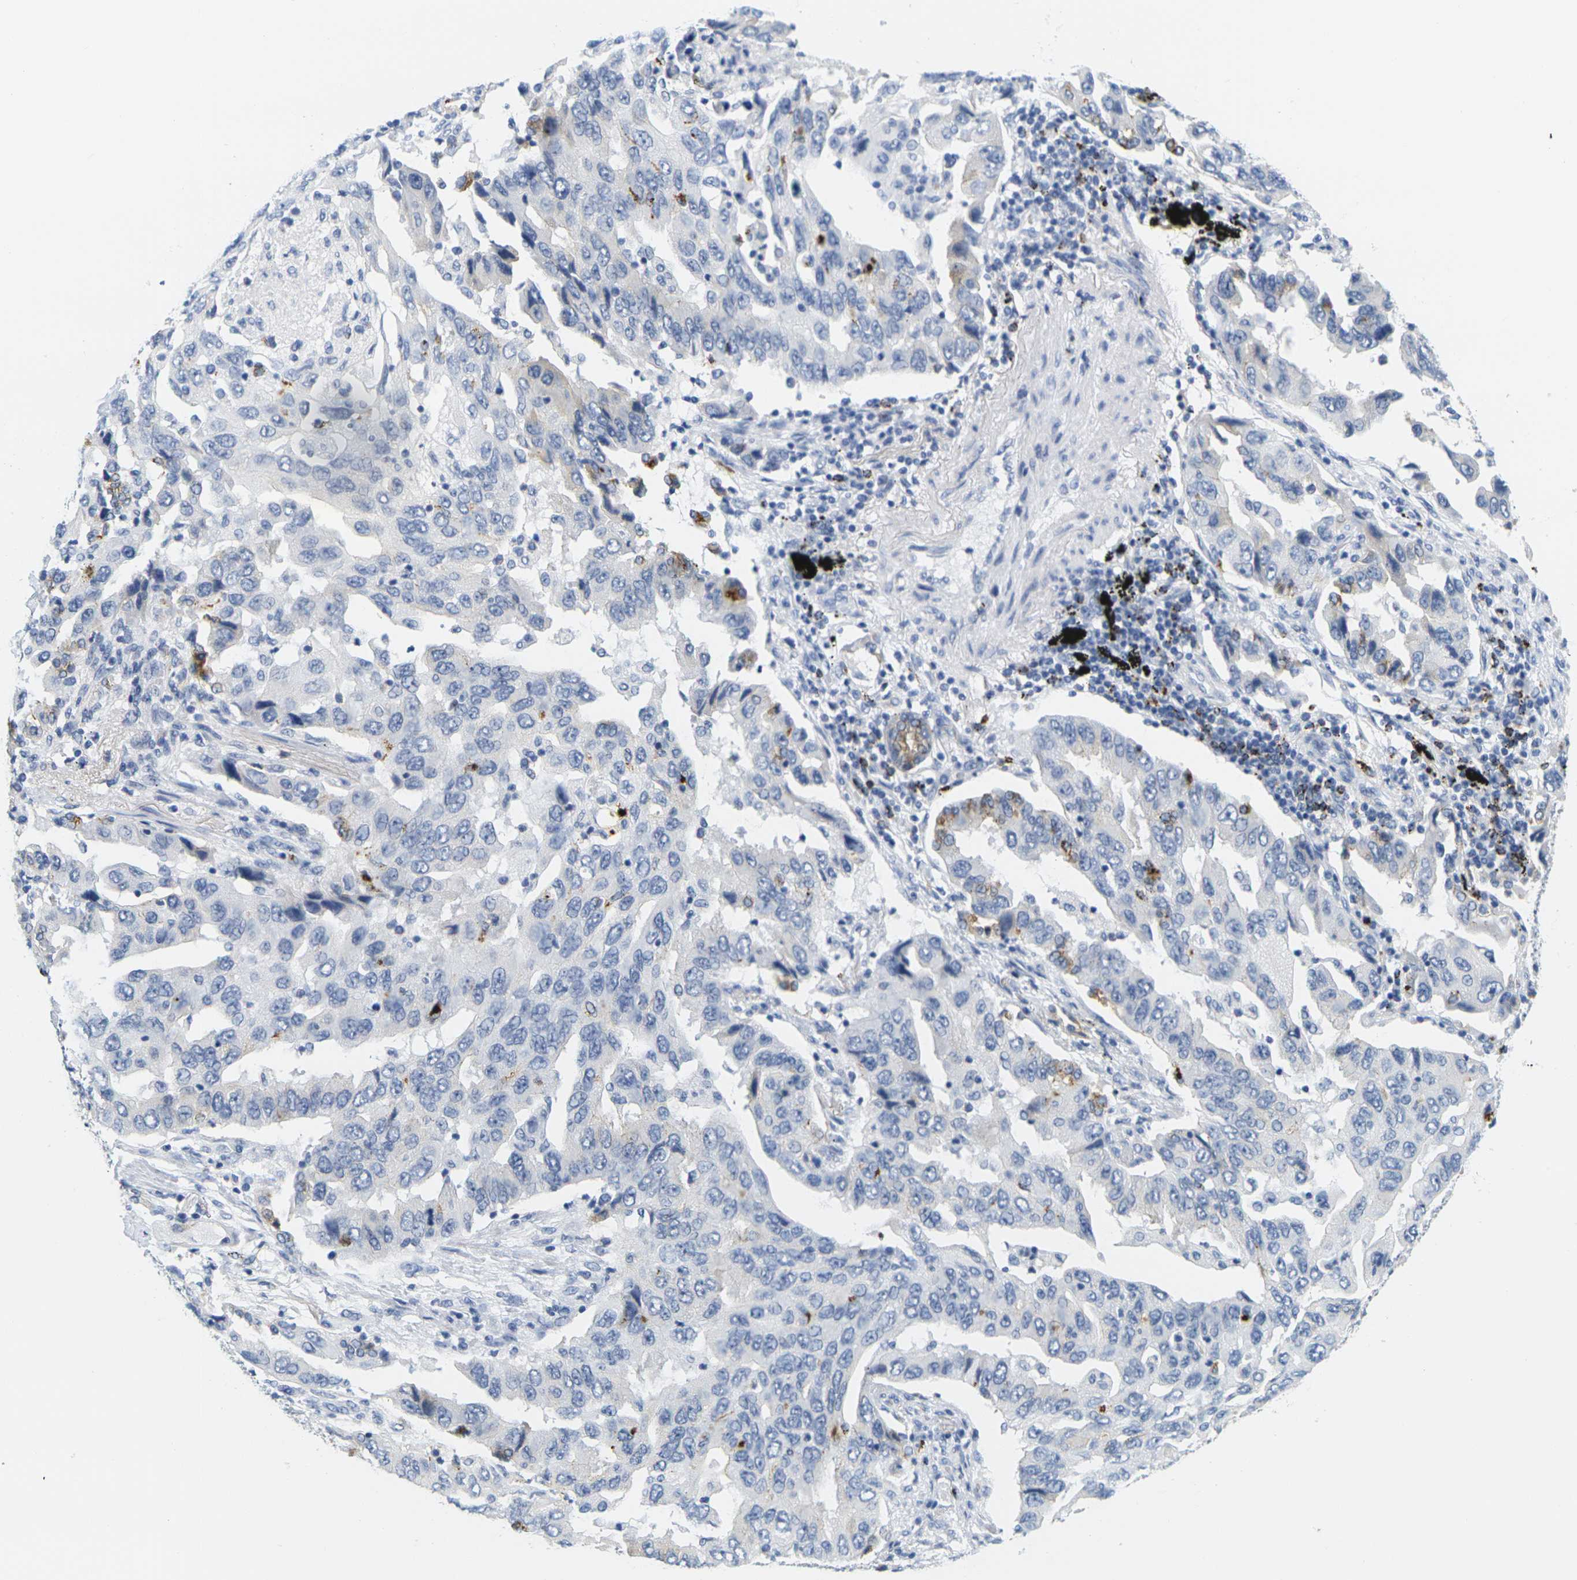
{"staining": {"intensity": "moderate", "quantity": "<25%", "location": "cytoplasmic/membranous"}, "tissue": "lung cancer", "cell_type": "Tumor cells", "image_type": "cancer", "snomed": [{"axis": "morphology", "description": "Adenocarcinoma, NOS"}, {"axis": "topography", "description": "Lung"}], "caption": "About <25% of tumor cells in adenocarcinoma (lung) reveal moderate cytoplasmic/membranous protein positivity as visualized by brown immunohistochemical staining.", "gene": "HLA-DOB", "patient": {"sex": "female", "age": 65}}